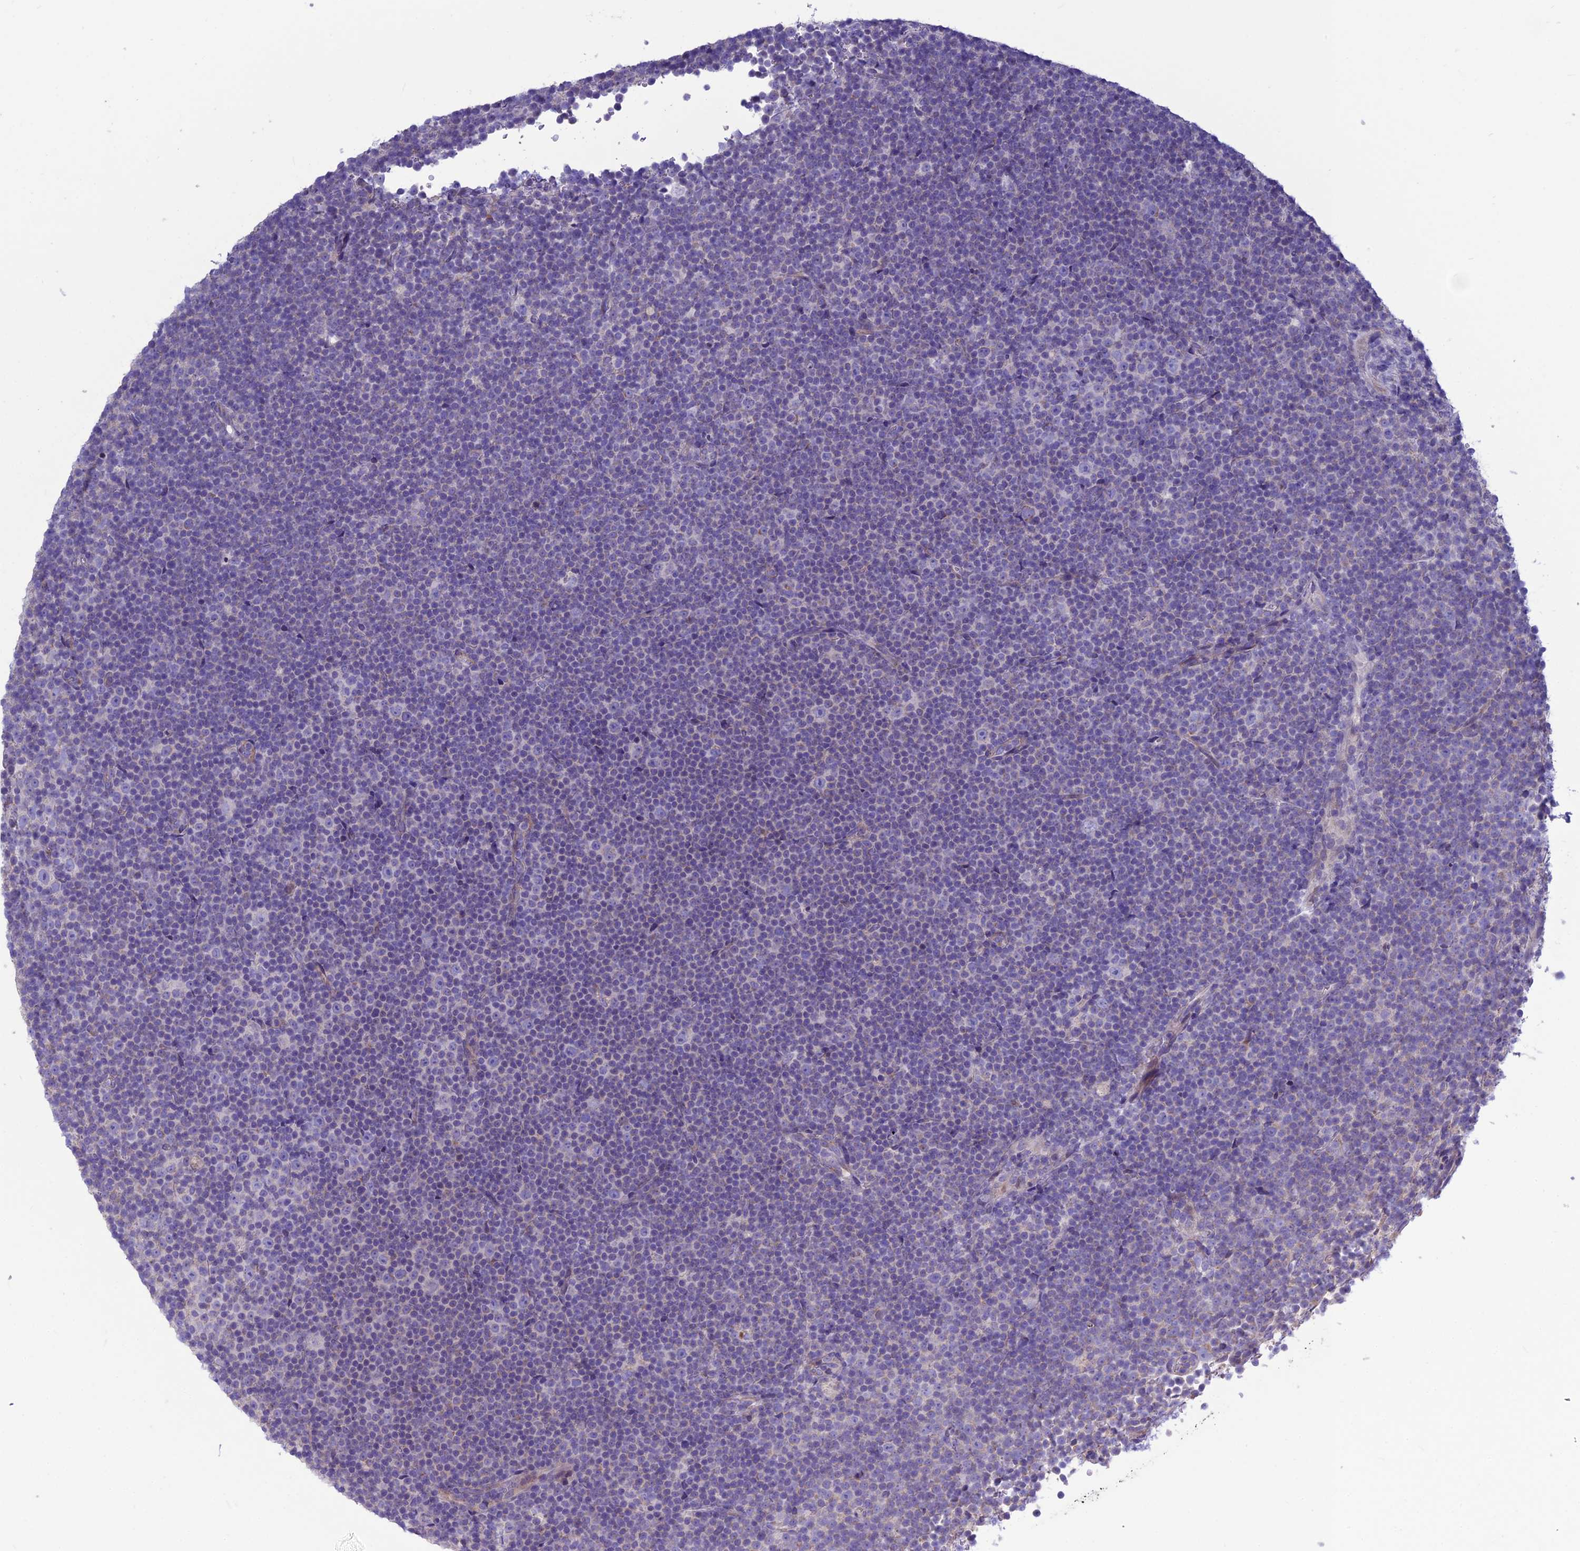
{"staining": {"intensity": "negative", "quantity": "none", "location": "none"}, "tissue": "lymphoma", "cell_type": "Tumor cells", "image_type": "cancer", "snomed": [{"axis": "morphology", "description": "Malignant lymphoma, non-Hodgkin's type, Low grade"}, {"axis": "topography", "description": "Lymph node"}], "caption": "DAB immunohistochemical staining of lymphoma demonstrates no significant positivity in tumor cells.", "gene": "BHMT2", "patient": {"sex": "female", "age": 67}}